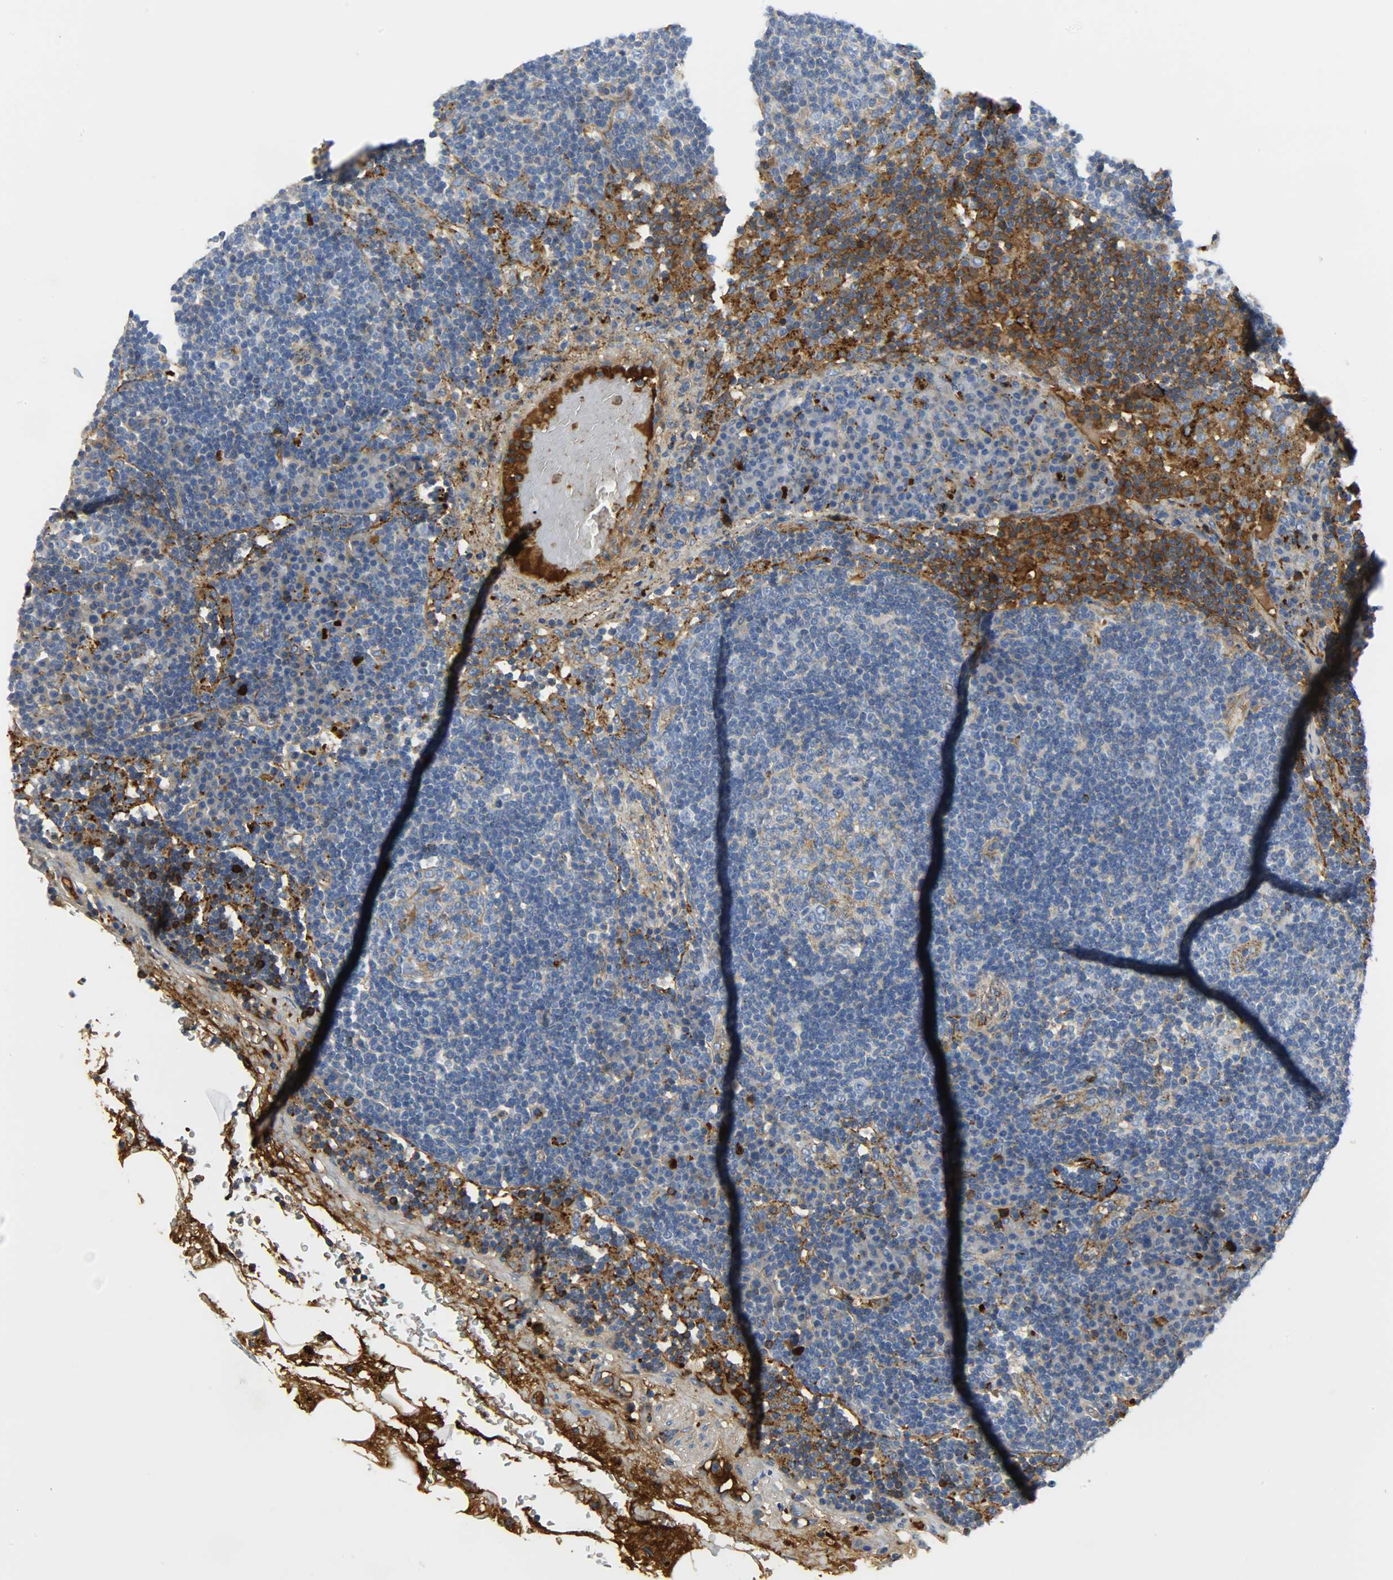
{"staining": {"intensity": "negative", "quantity": "none", "location": "none"}, "tissue": "lymph node", "cell_type": "Germinal center cells", "image_type": "normal", "snomed": [{"axis": "morphology", "description": "Normal tissue, NOS"}, {"axis": "morphology", "description": "Squamous cell carcinoma, metastatic, NOS"}, {"axis": "topography", "description": "Lymph node"}], "caption": "Immunohistochemistry (IHC) of benign lymph node exhibits no staining in germinal center cells.", "gene": "CRP", "patient": {"sex": "female", "age": 53}}